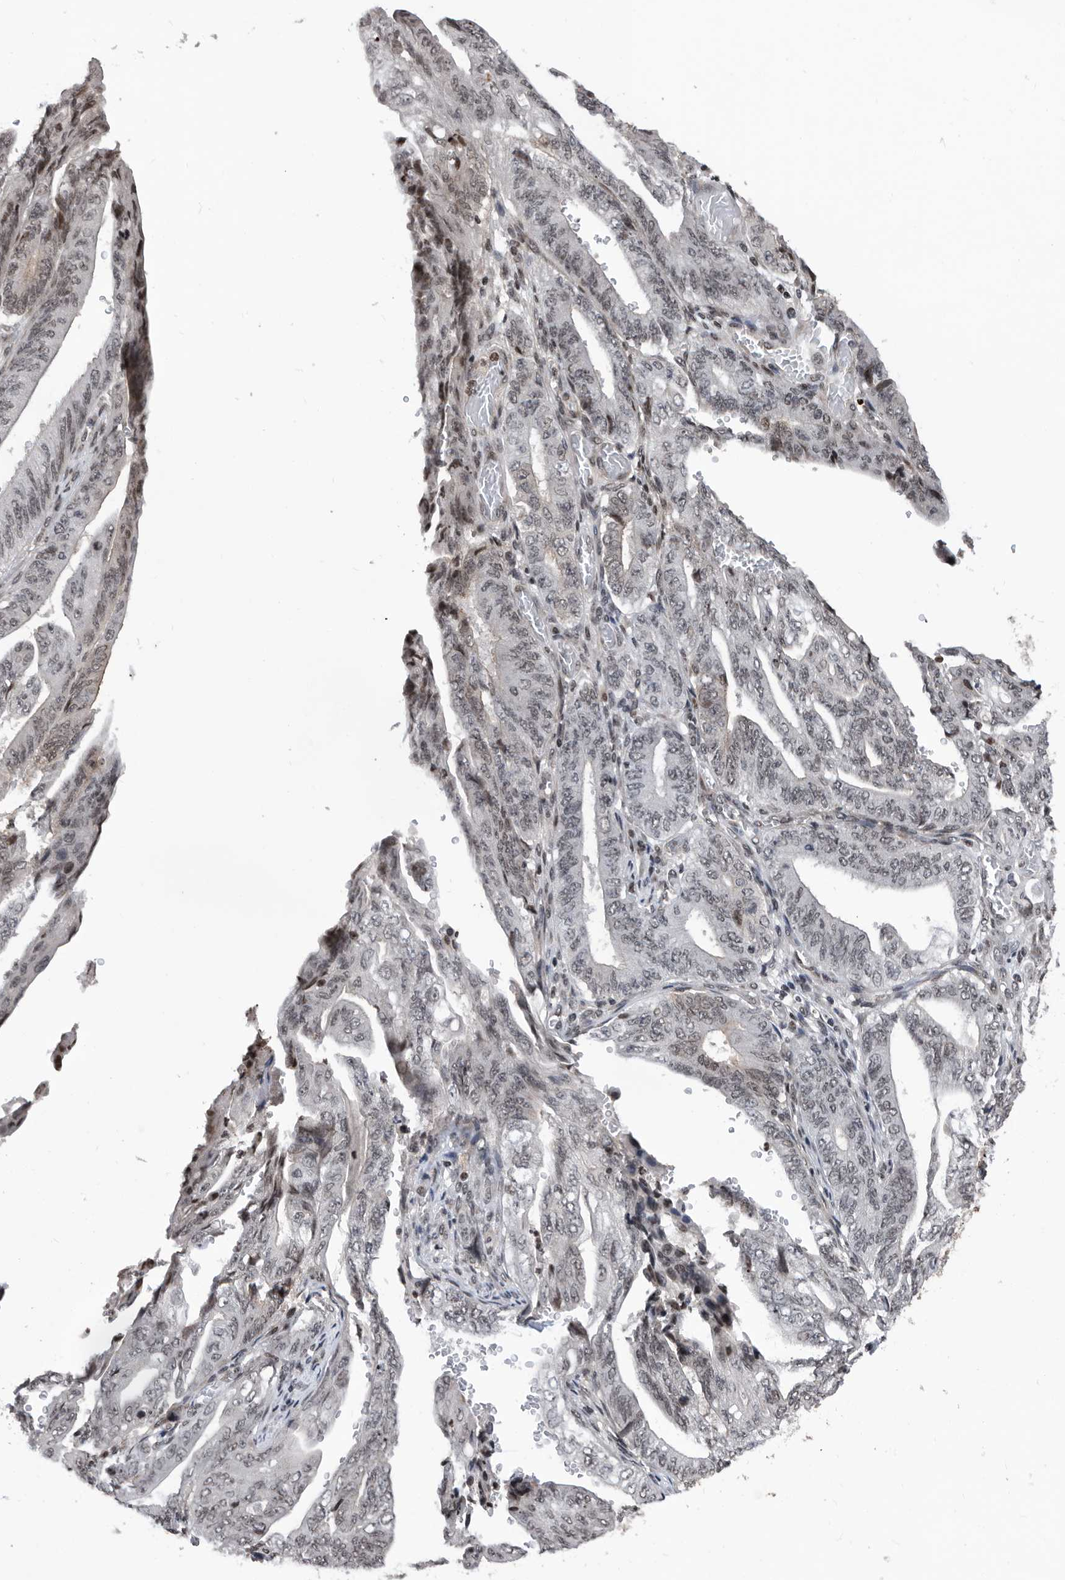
{"staining": {"intensity": "weak", "quantity": "<25%", "location": "nuclear"}, "tissue": "stomach cancer", "cell_type": "Tumor cells", "image_type": "cancer", "snomed": [{"axis": "morphology", "description": "Adenocarcinoma, NOS"}, {"axis": "topography", "description": "Stomach"}], "caption": "Adenocarcinoma (stomach) was stained to show a protein in brown. There is no significant expression in tumor cells.", "gene": "SNRNP48", "patient": {"sex": "female", "age": 73}}